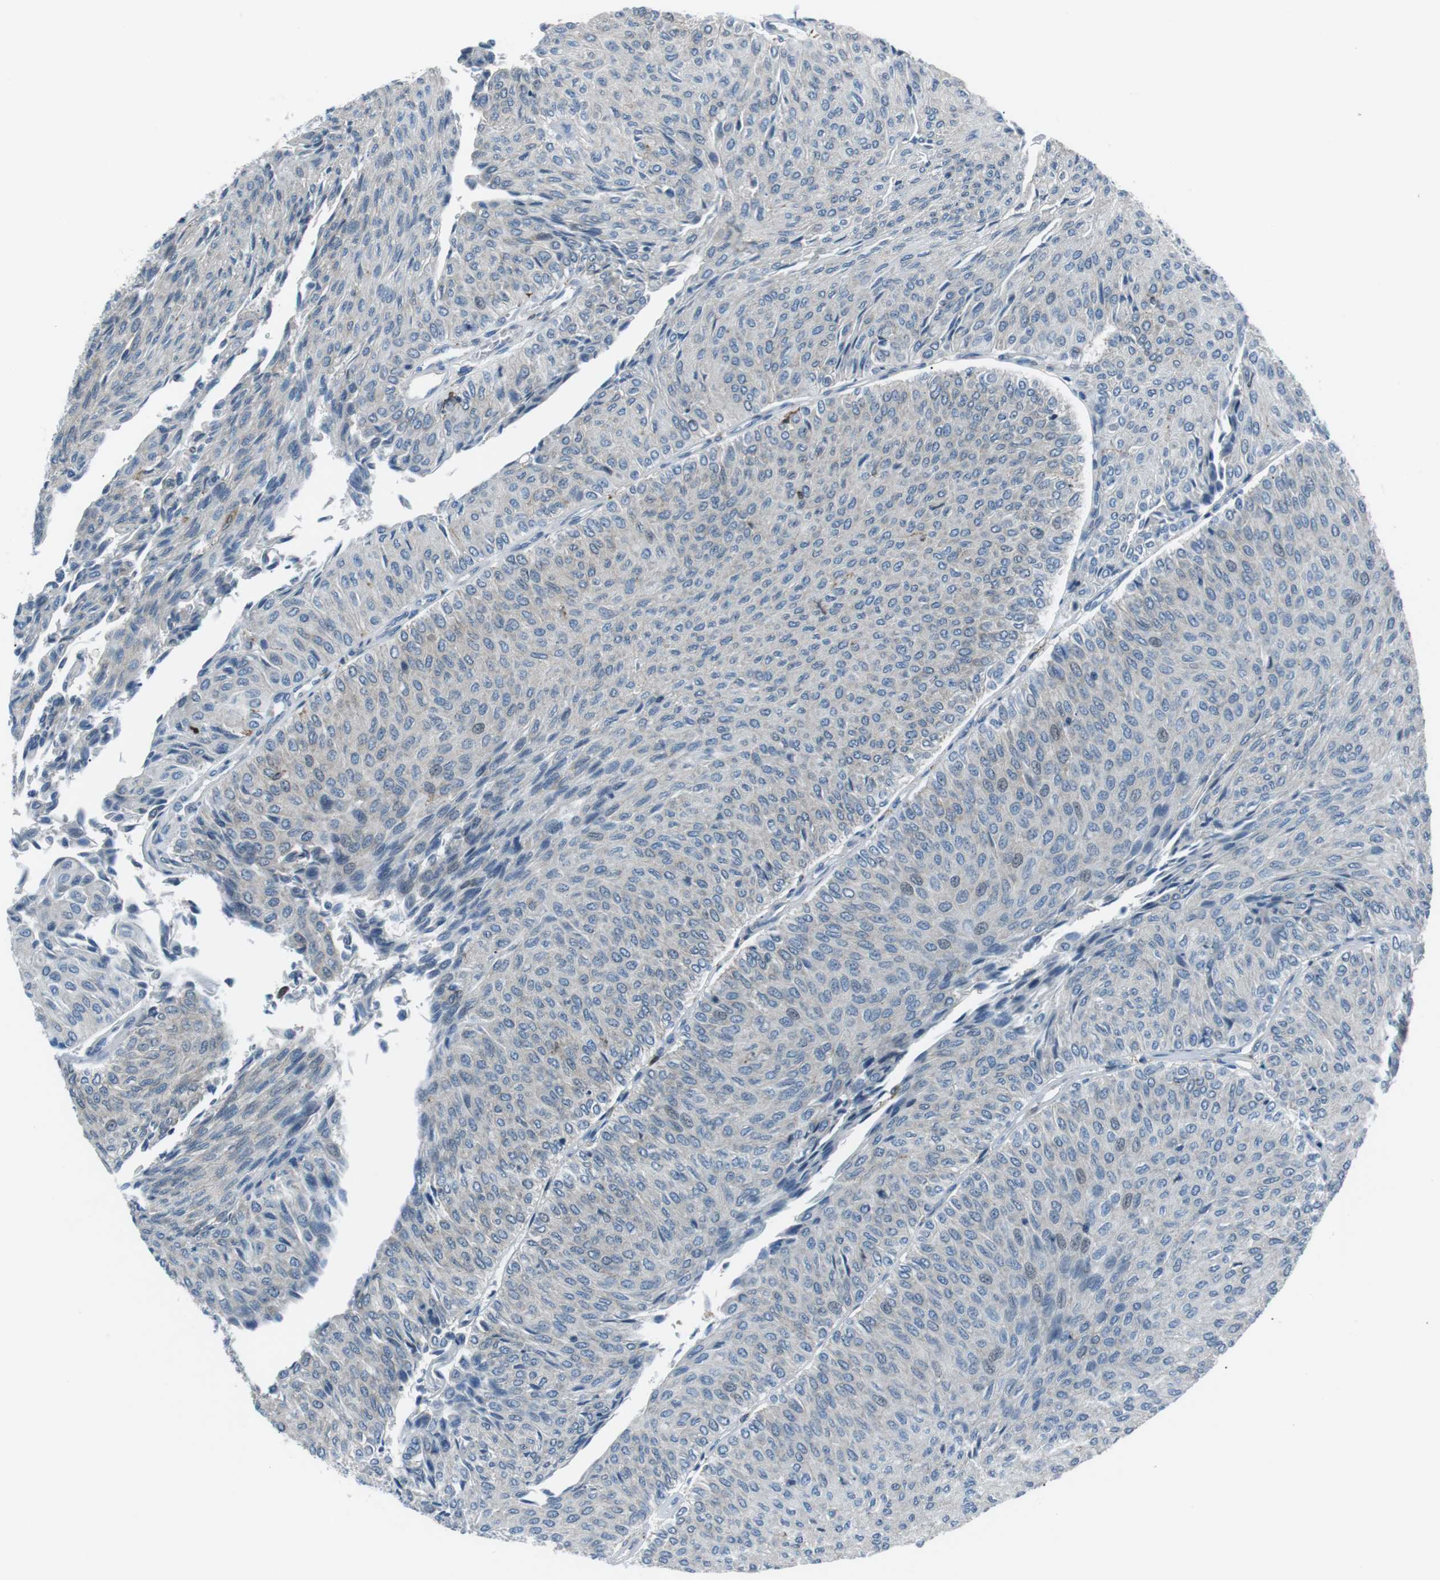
{"staining": {"intensity": "negative", "quantity": "none", "location": "none"}, "tissue": "urothelial cancer", "cell_type": "Tumor cells", "image_type": "cancer", "snomed": [{"axis": "morphology", "description": "Urothelial carcinoma, Low grade"}, {"axis": "topography", "description": "Urinary bladder"}], "caption": "IHC micrograph of human urothelial cancer stained for a protein (brown), which reveals no expression in tumor cells. (Immunohistochemistry (ihc), brightfield microscopy, high magnification).", "gene": "BLNK", "patient": {"sex": "male", "age": 78}}